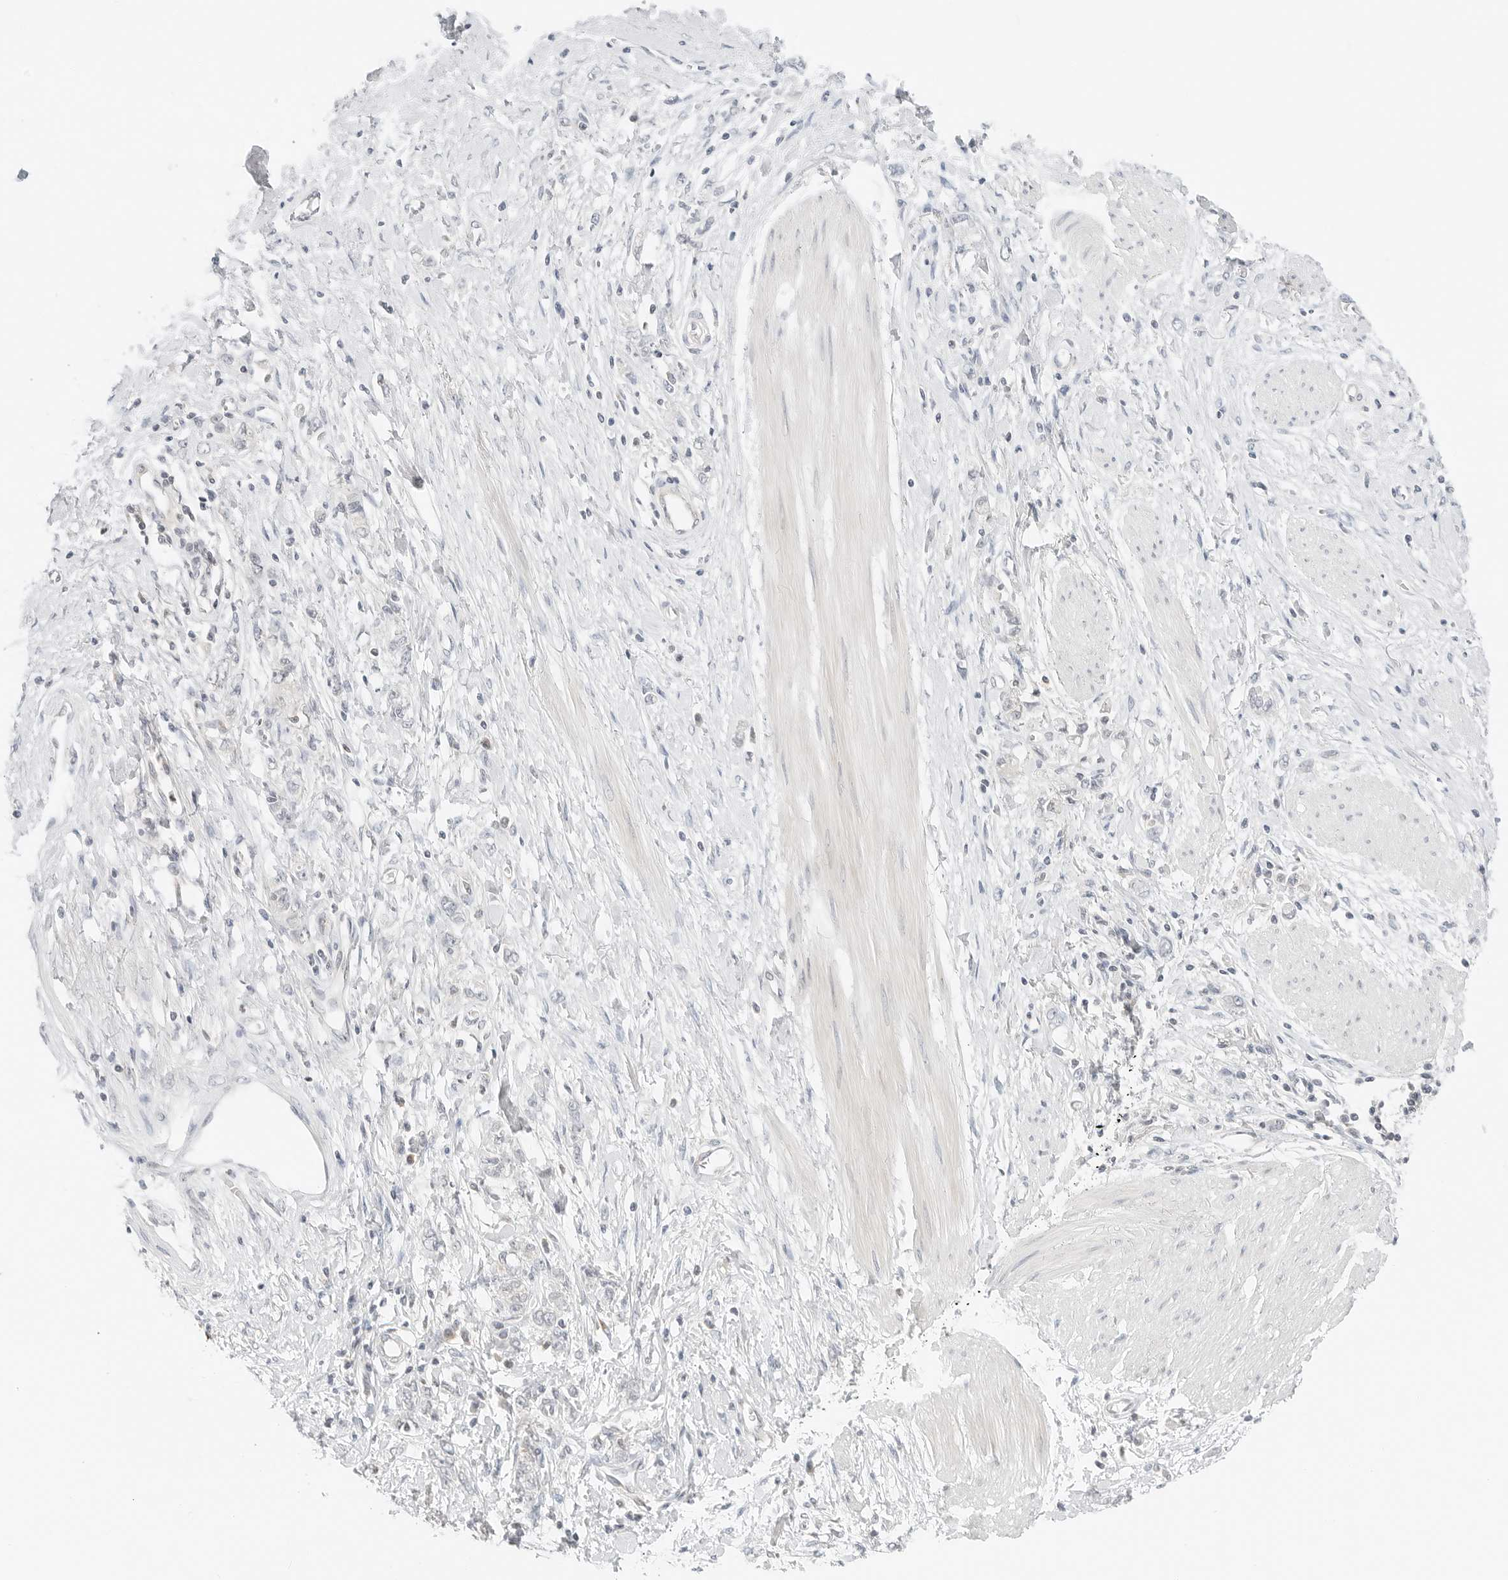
{"staining": {"intensity": "negative", "quantity": "none", "location": "none"}, "tissue": "stomach cancer", "cell_type": "Tumor cells", "image_type": "cancer", "snomed": [{"axis": "morphology", "description": "Adenocarcinoma, NOS"}, {"axis": "topography", "description": "Stomach"}], "caption": "Immunohistochemistry (IHC) micrograph of stomach cancer stained for a protein (brown), which exhibits no expression in tumor cells. (Stains: DAB (3,3'-diaminobenzidine) IHC with hematoxylin counter stain, Microscopy: brightfield microscopy at high magnification).", "gene": "IQCC", "patient": {"sex": "female", "age": 76}}